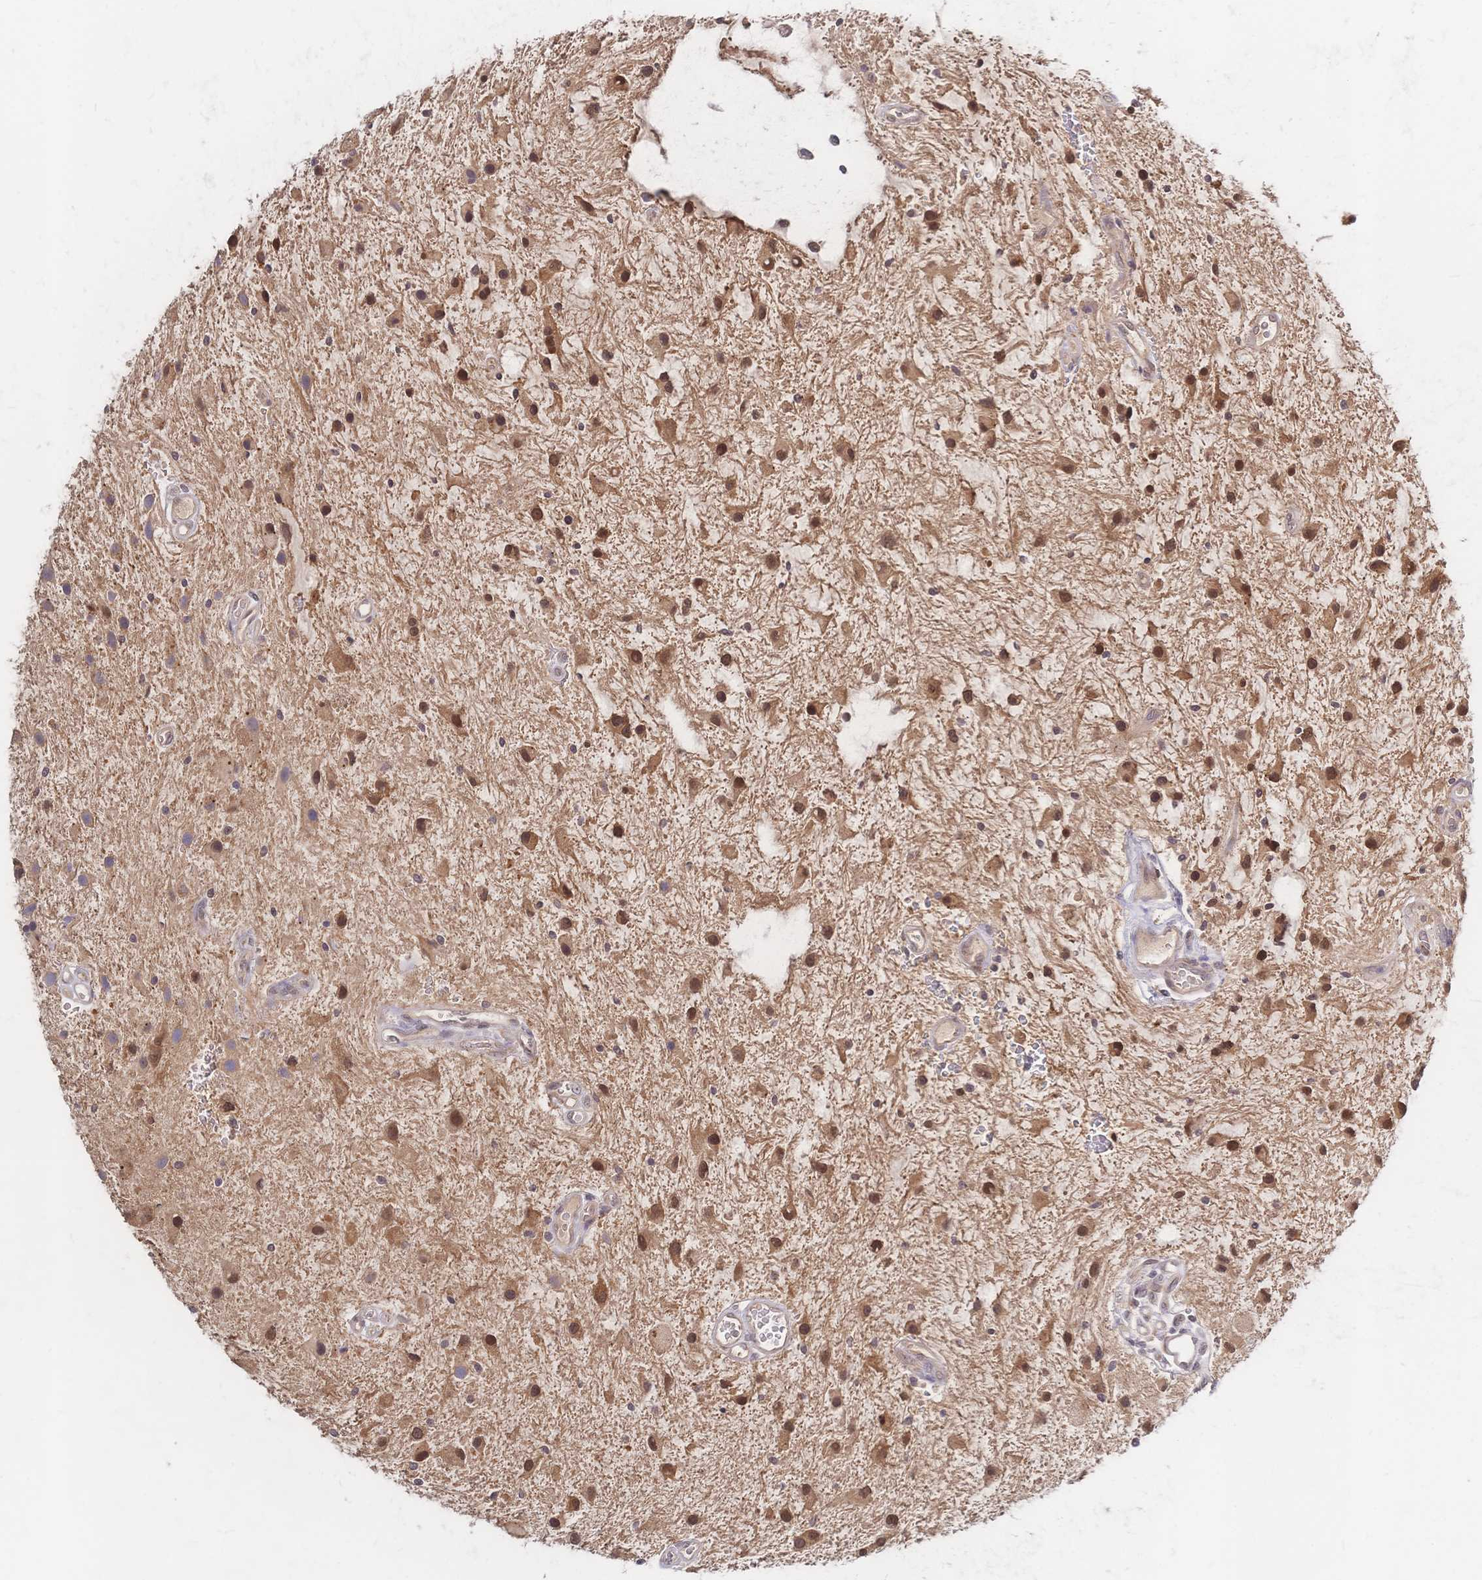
{"staining": {"intensity": "moderate", "quantity": ">75%", "location": "cytoplasmic/membranous,nuclear"}, "tissue": "glioma", "cell_type": "Tumor cells", "image_type": "cancer", "snomed": [{"axis": "morphology", "description": "Glioma, malignant, Low grade"}, {"axis": "topography", "description": "Cerebellum"}], "caption": "Immunohistochemical staining of human malignant glioma (low-grade) shows moderate cytoplasmic/membranous and nuclear protein staining in about >75% of tumor cells.", "gene": "LMO4", "patient": {"sex": "female", "age": 14}}